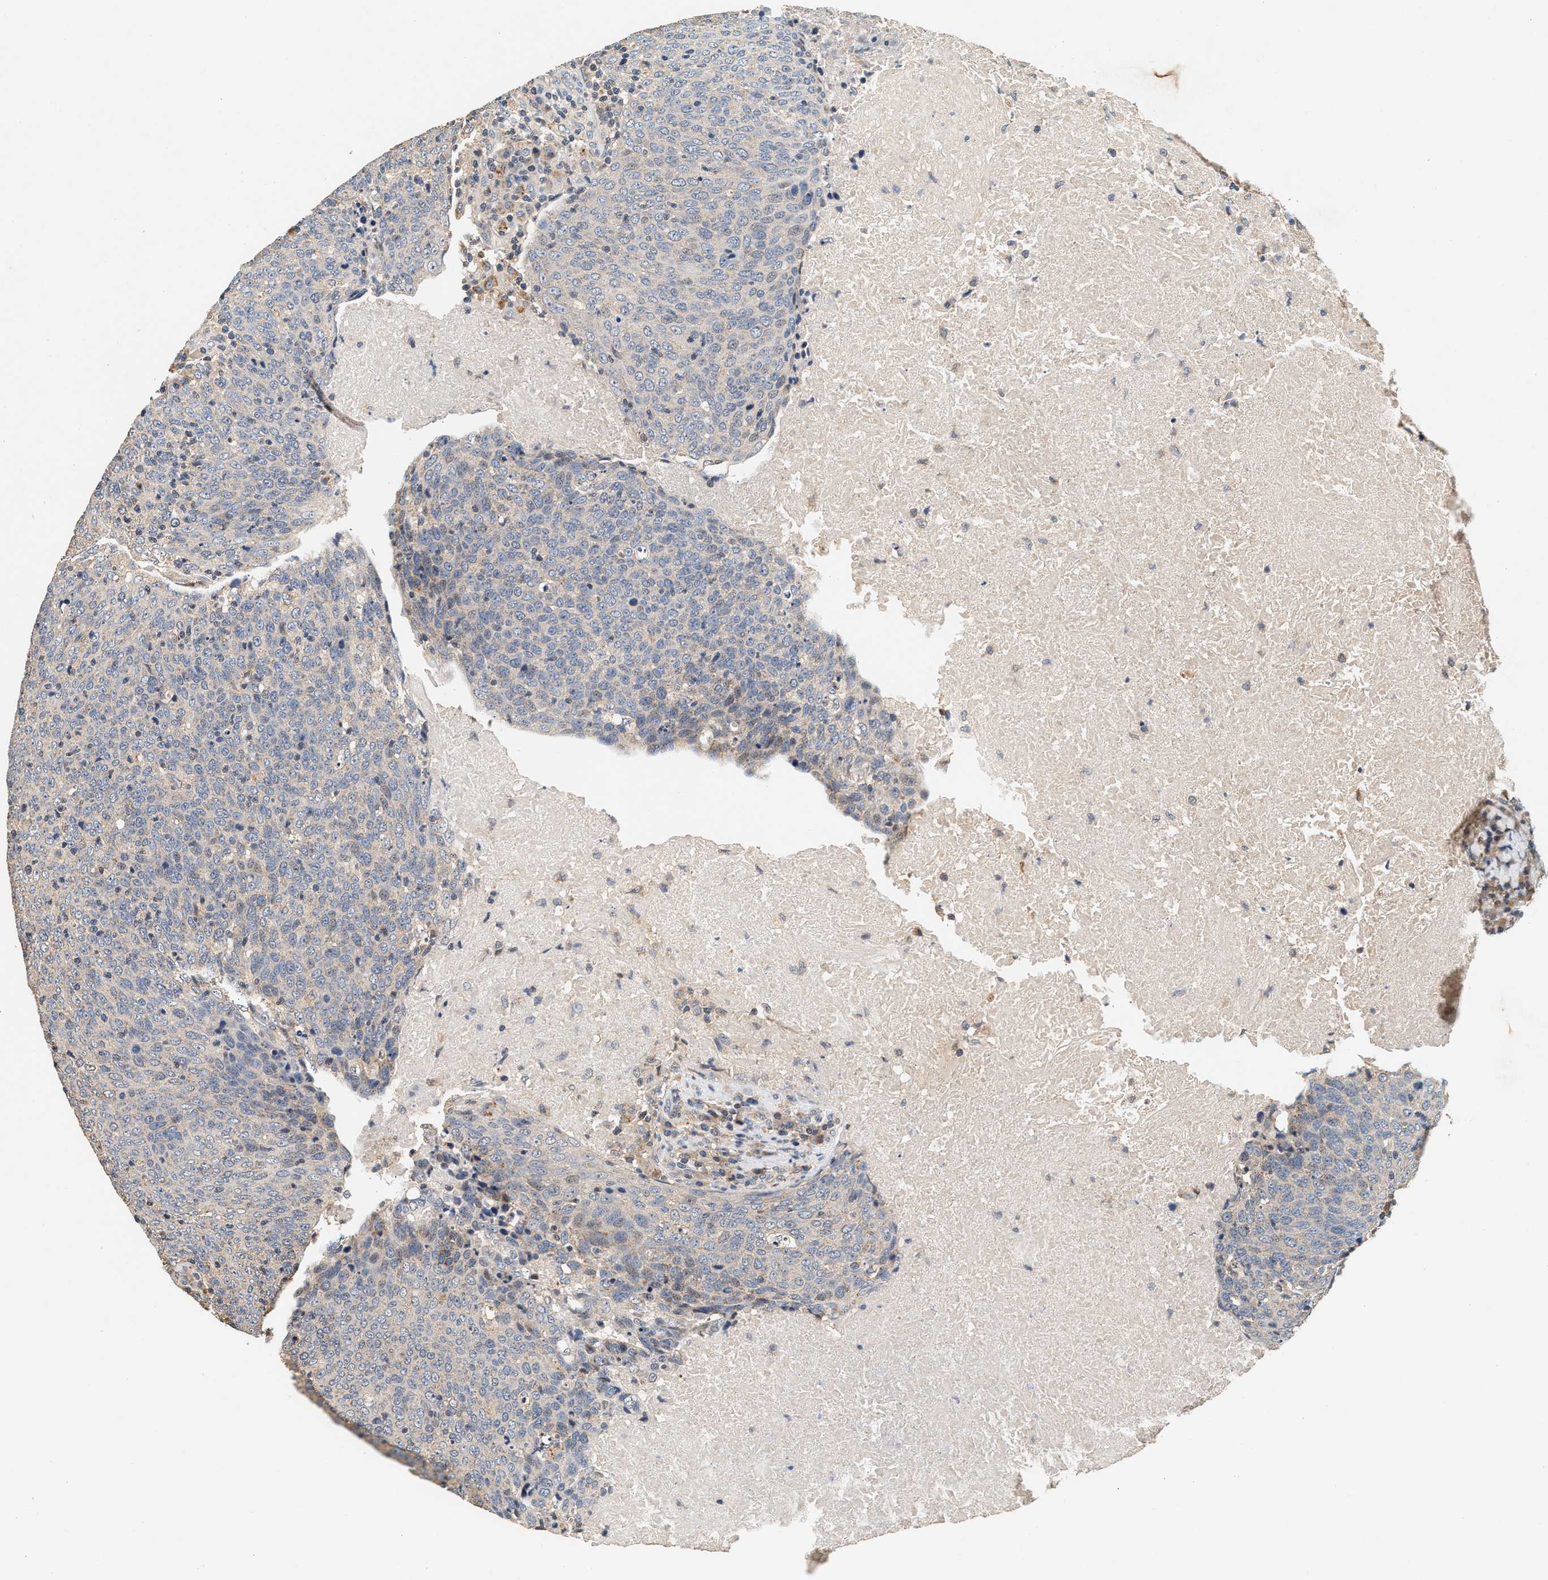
{"staining": {"intensity": "moderate", "quantity": "<25%", "location": "cytoplasmic/membranous"}, "tissue": "head and neck cancer", "cell_type": "Tumor cells", "image_type": "cancer", "snomed": [{"axis": "morphology", "description": "Squamous cell carcinoma, NOS"}, {"axis": "morphology", "description": "Squamous cell carcinoma, metastatic, NOS"}, {"axis": "topography", "description": "Lymph node"}, {"axis": "topography", "description": "Head-Neck"}], "caption": "This image displays IHC staining of human squamous cell carcinoma (head and neck), with low moderate cytoplasmic/membranous staining in approximately <25% of tumor cells.", "gene": "PTGR3", "patient": {"sex": "male", "age": 62}}